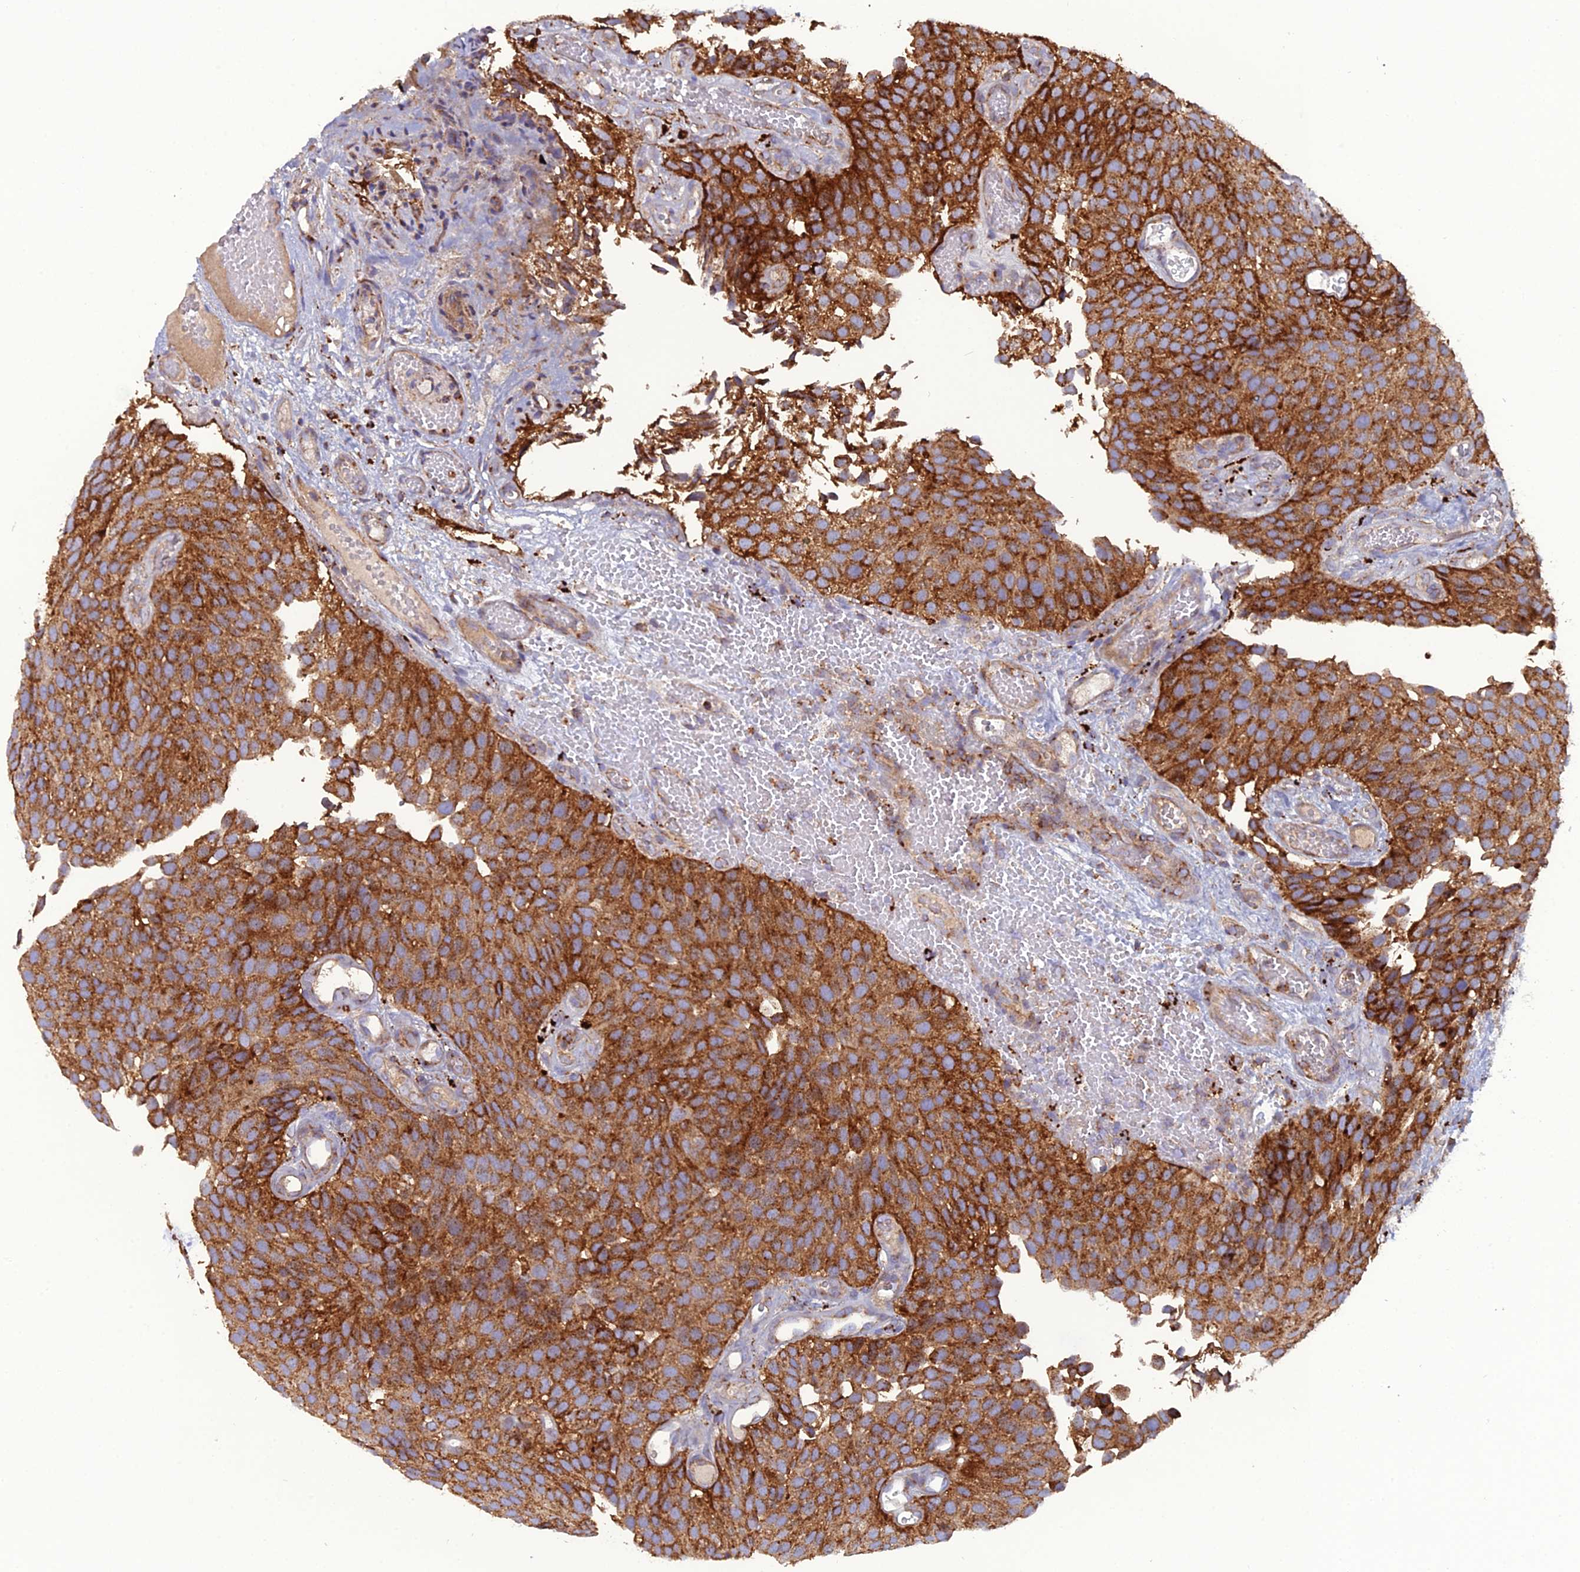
{"staining": {"intensity": "strong", "quantity": ">75%", "location": "cytoplasmic/membranous"}, "tissue": "urothelial cancer", "cell_type": "Tumor cells", "image_type": "cancer", "snomed": [{"axis": "morphology", "description": "Urothelial carcinoma, Low grade"}, {"axis": "topography", "description": "Urinary bladder"}], "caption": "This image reveals immunohistochemistry staining of urothelial cancer, with high strong cytoplasmic/membranous expression in about >75% of tumor cells.", "gene": "LNPEP", "patient": {"sex": "male", "age": 89}}